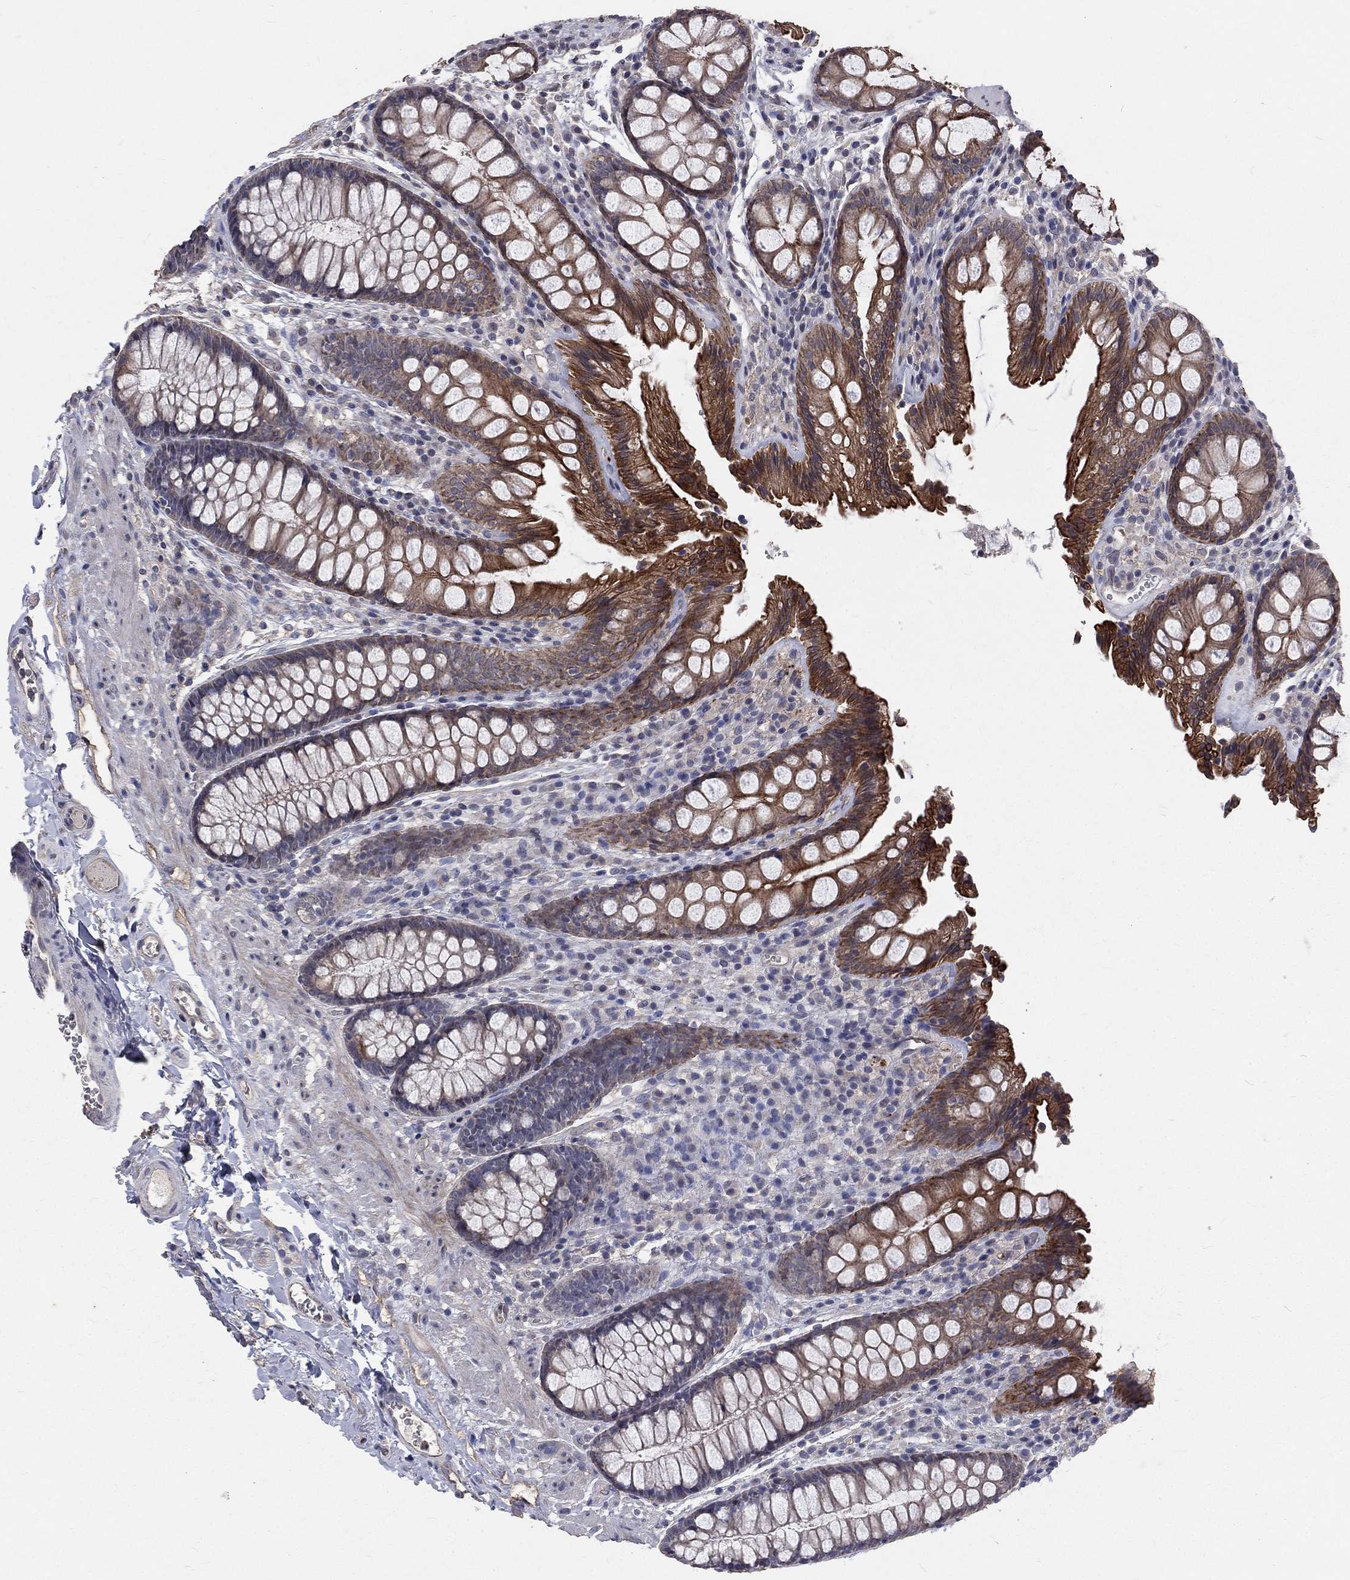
{"staining": {"intensity": "negative", "quantity": "none", "location": "none"}, "tissue": "colon", "cell_type": "Endothelial cells", "image_type": "normal", "snomed": [{"axis": "morphology", "description": "Normal tissue, NOS"}, {"axis": "topography", "description": "Colon"}], "caption": "IHC image of normal colon: human colon stained with DAB demonstrates no significant protein expression in endothelial cells.", "gene": "CHST5", "patient": {"sex": "female", "age": 86}}